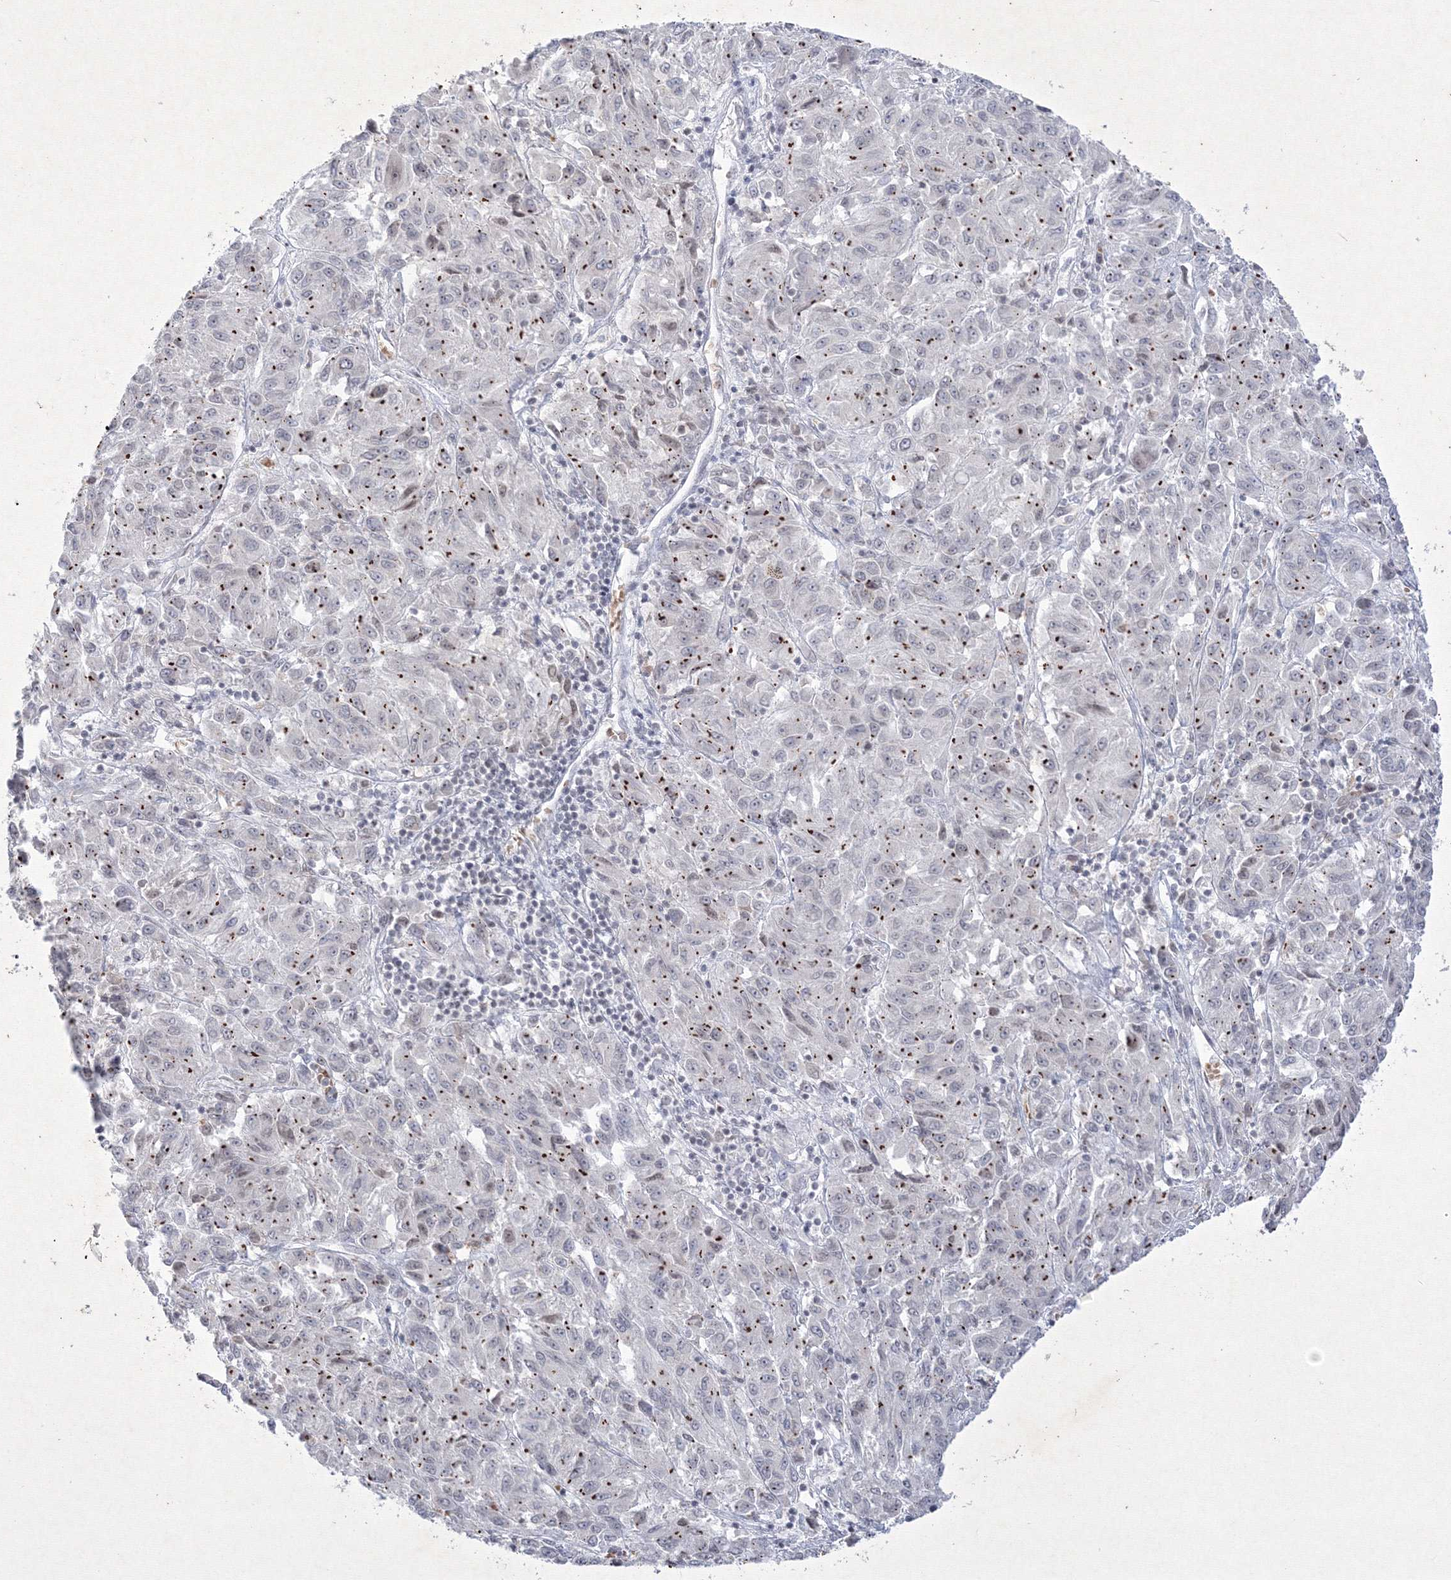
{"staining": {"intensity": "strong", "quantity": "25%-75%", "location": "cytoplasmic/membranous"}, "tissue": "melanoma", "cell_type": "Tumor cells", "image_type": "cancer", "snomed": [{"axis": "morphology", "description": "Malignant melanoma, Metastatic site"}, {"axis": "topography", "description": "Lung"}], "caption": "Protein expression analysis of malignant melanoma (metastatic site) displays strong cytoplasmic/membranous expression in approximately 25%-75% of tumor cells.", "gene": "NXPE3", "patient": {"sex": "male", "age": 64}}